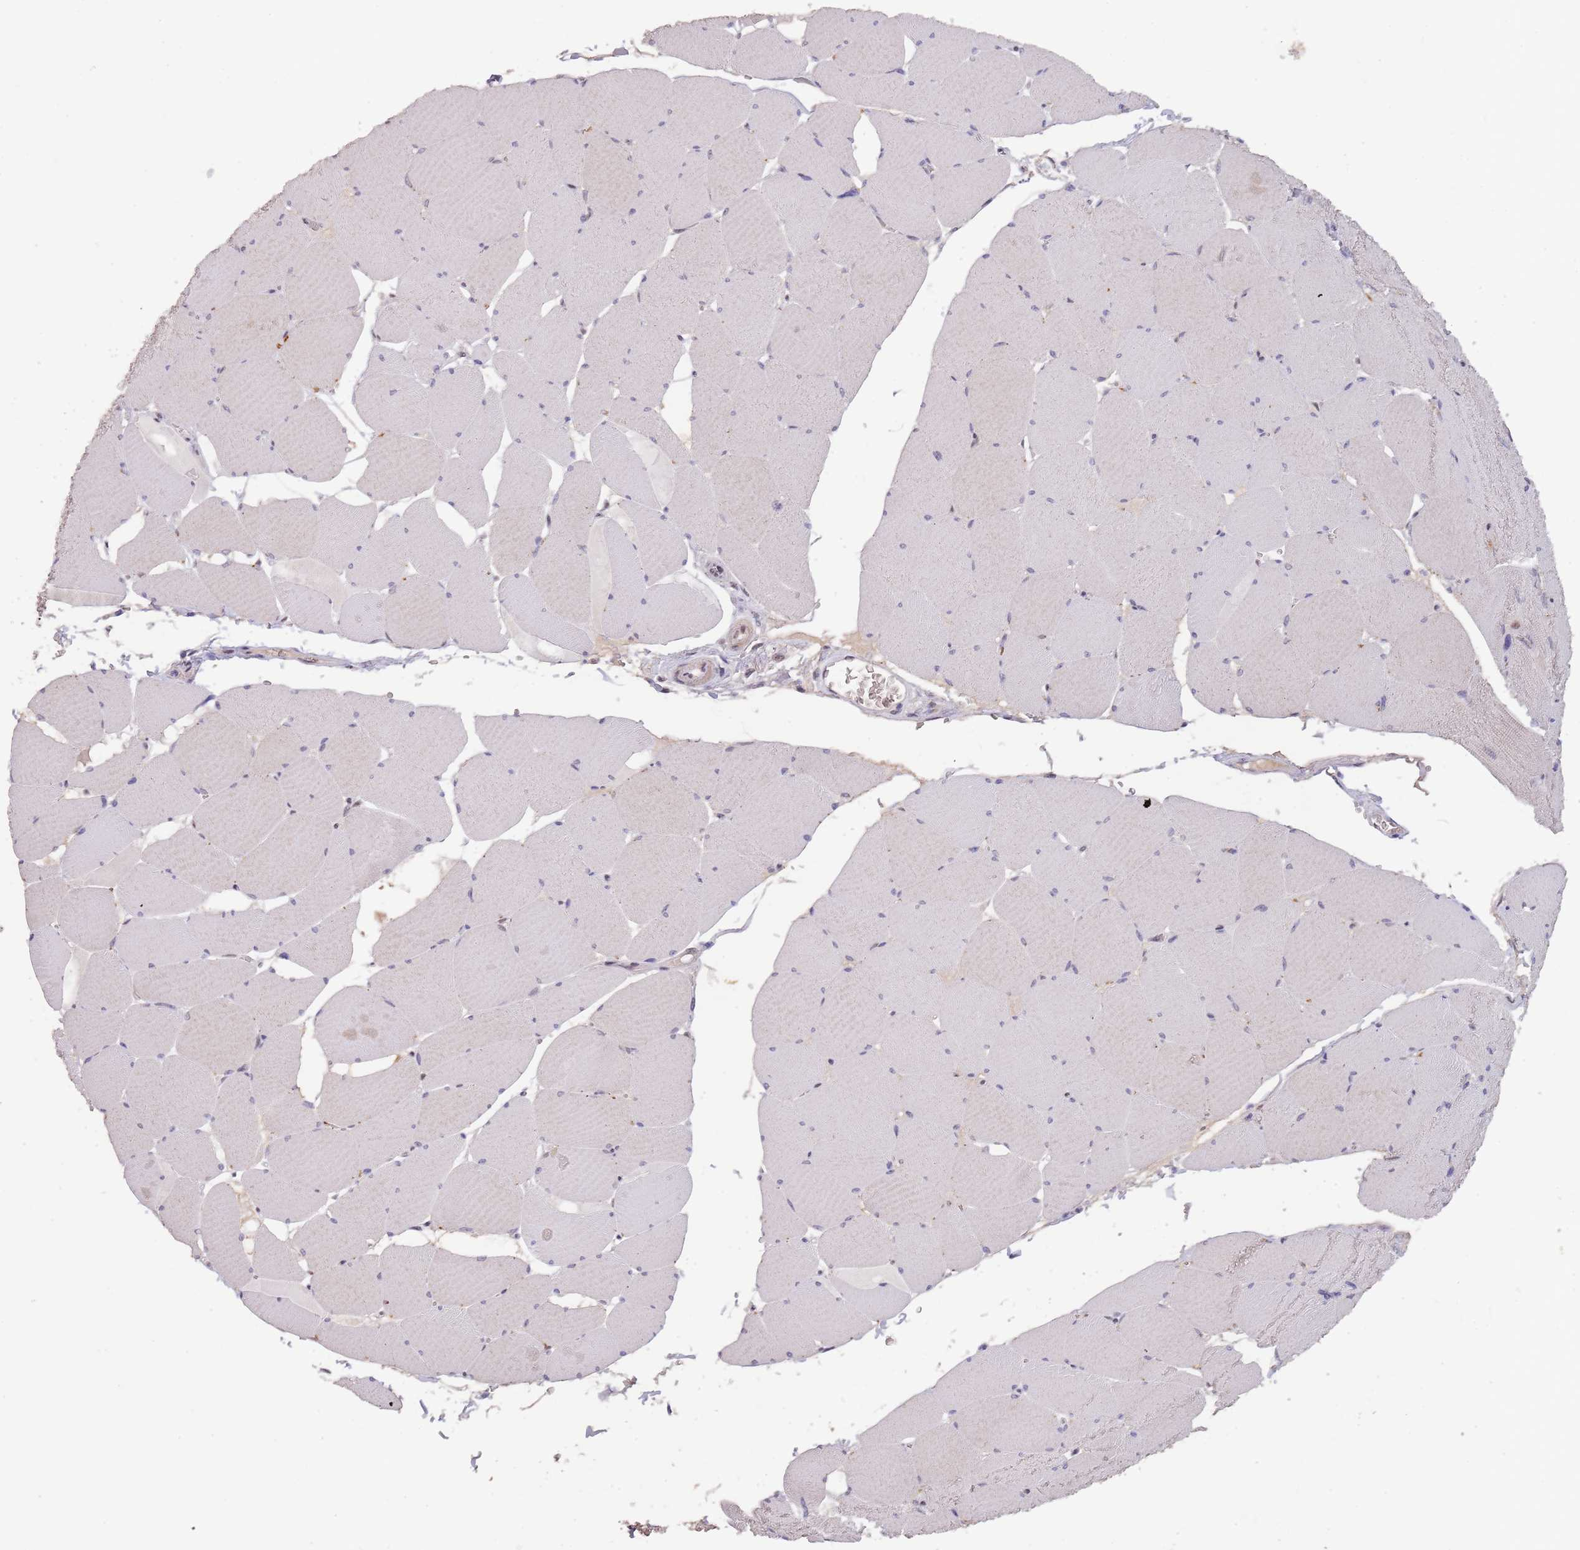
{"staining": {"intensity": "negative", "quantity": "none", "location": "none"}, "tissue": "skeletal muscle", "cell_type": "Myocytes", "image_type": "normal", "snomed": [{"axis": "morphology", "description": "Normal tissue, NOS"}, {"axis": "topography", "description": "Skeletal muscle"}, {"axis": "topography", "description": "Head-Neck"}], "caption": "Immunohistochemistry (IHC) histopathology image of benign skeletal muscle: human skeletal muscle stained with DAB (3,3'-diaminobenzidine) displays no significant protein positivity in myocytes. (DAB IHC visualized using brightfield microscopy, high magnification).", "gene": "CIZ1", "patient": {"sex": "male", "age": 66}}